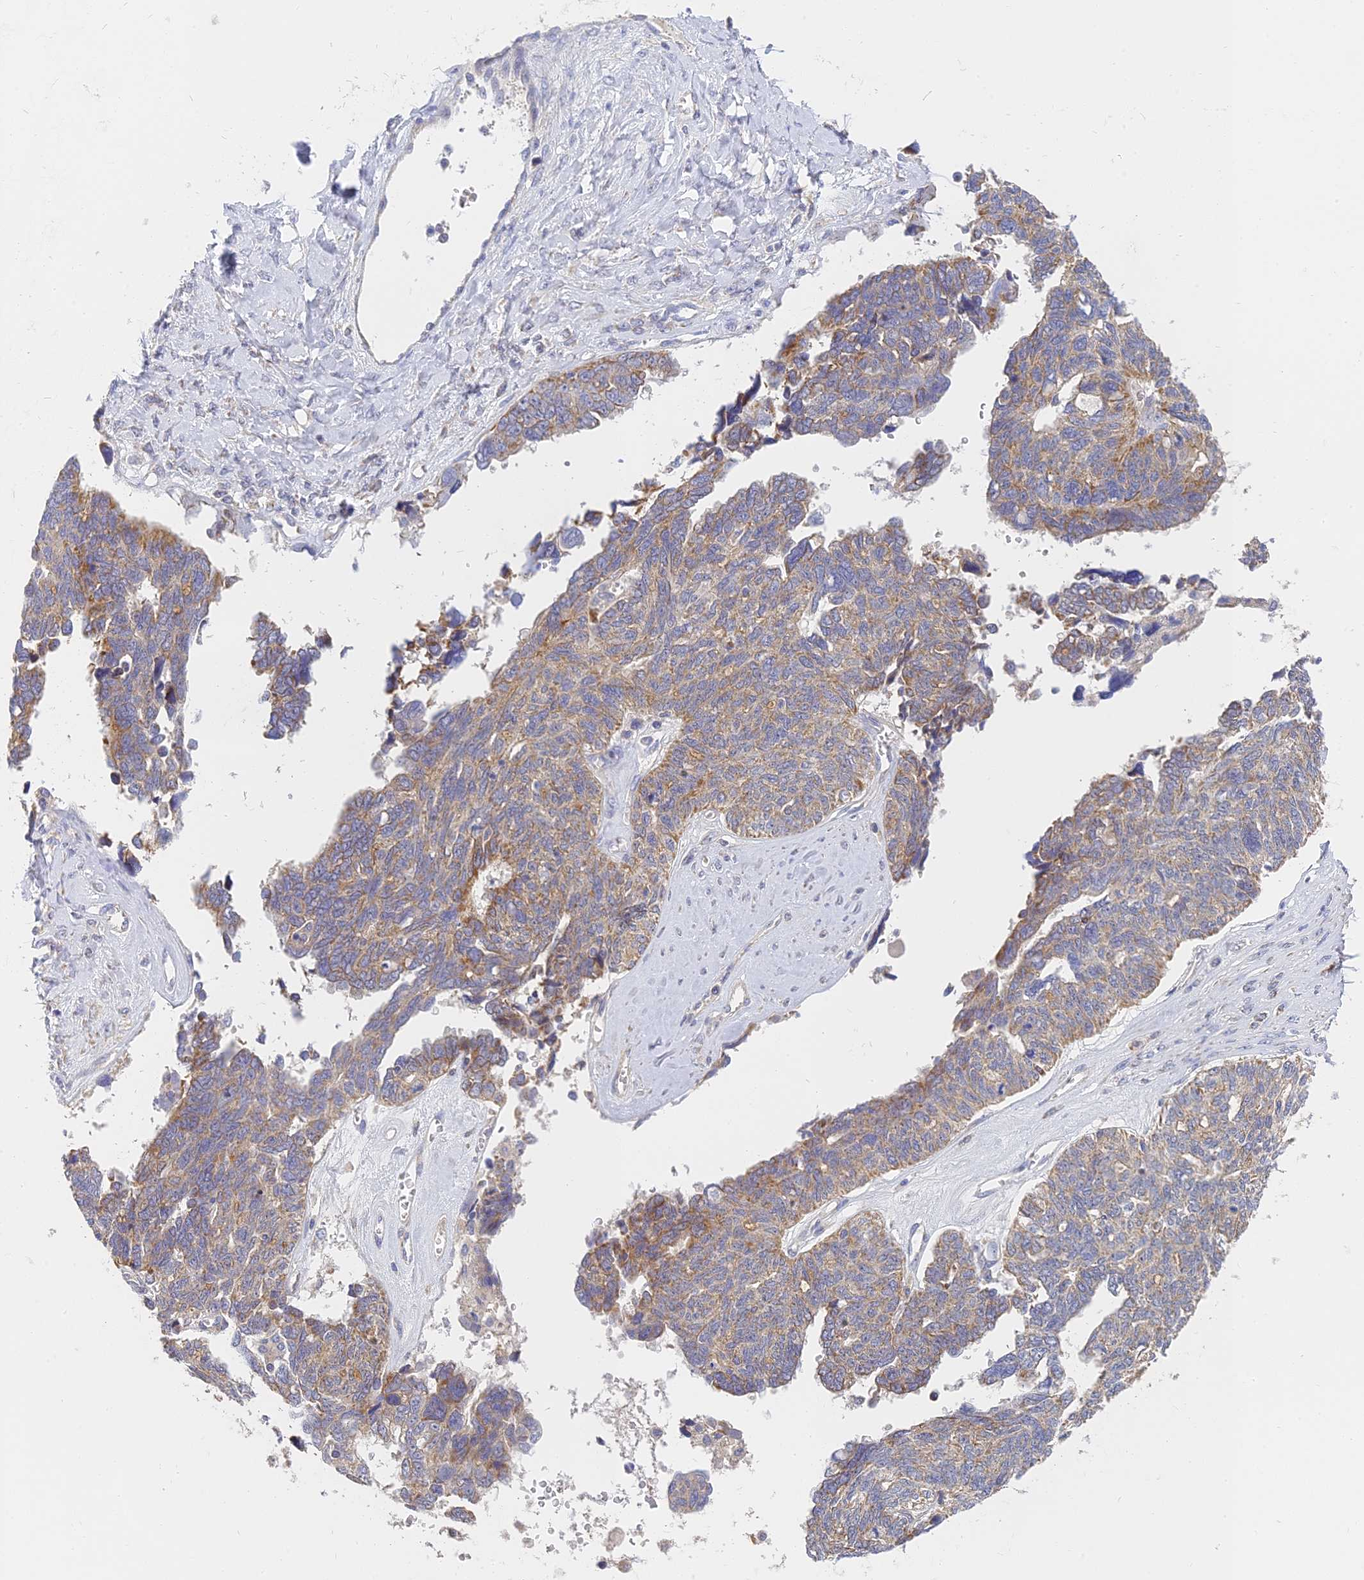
{"staining": {"intensity": "moderate", "quantity": "25%-75%", "location": "cytoplasmic/membranous"}, "tissue": "ovarian cancer", "cell_type": "Tumor cells", "image_type": "cancer", "snomed": [{"axis": "morphology", "description": "Cystadenocarcinoma, serous, NOS"}, {"axis": "topography", "description": "Ovary"}], "caption": "A medium amount of moderate cytoplasmic/membranous staining is appreciated in approximately 25%-75% of tumor cells in ovarian cancer tissue.", "gene": "MRPL15", "patient": {"sex": "female", "age": 79}}